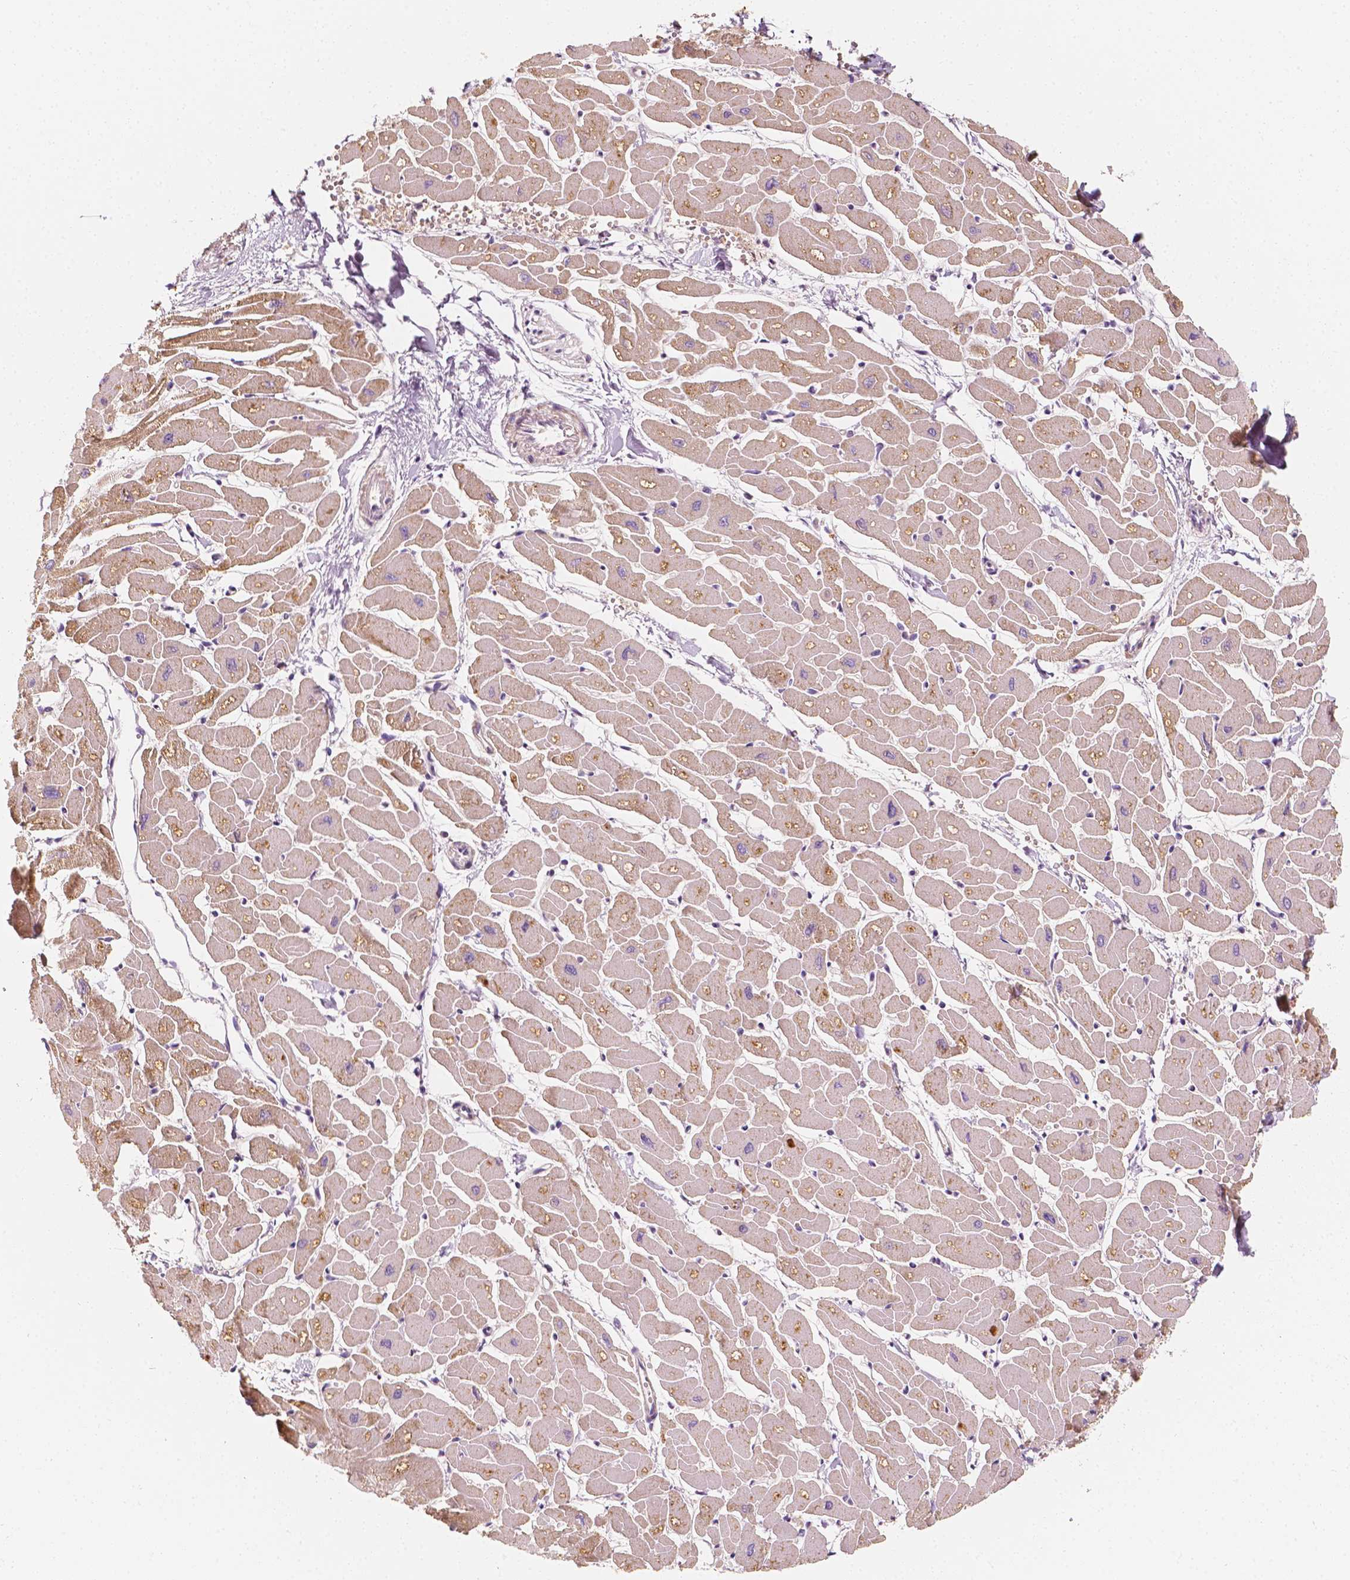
{"staining": {"intensity": "weak", "quantity": "25%-75%", "location": "cytoplasmic/membranous"}, "tissue": "heart muscle", "cell_type": "Cardiomyocytes", "image_type": "normal", "snomed": [{"axis": "morphology", "description": "Normal tissue, NOS"}, {"axis": "topography", "description": "Heart"}], "caption": "Immunohistochemistry (IHC) image of benign heart muscle stained for a protein (brown), which displays low levels of weak cytoplasmic/membranous positivity in approximately 25%-75% of cardiomyocytes.", "gene": "SHPK", "patient": {"sex": "male", "age": 57}}